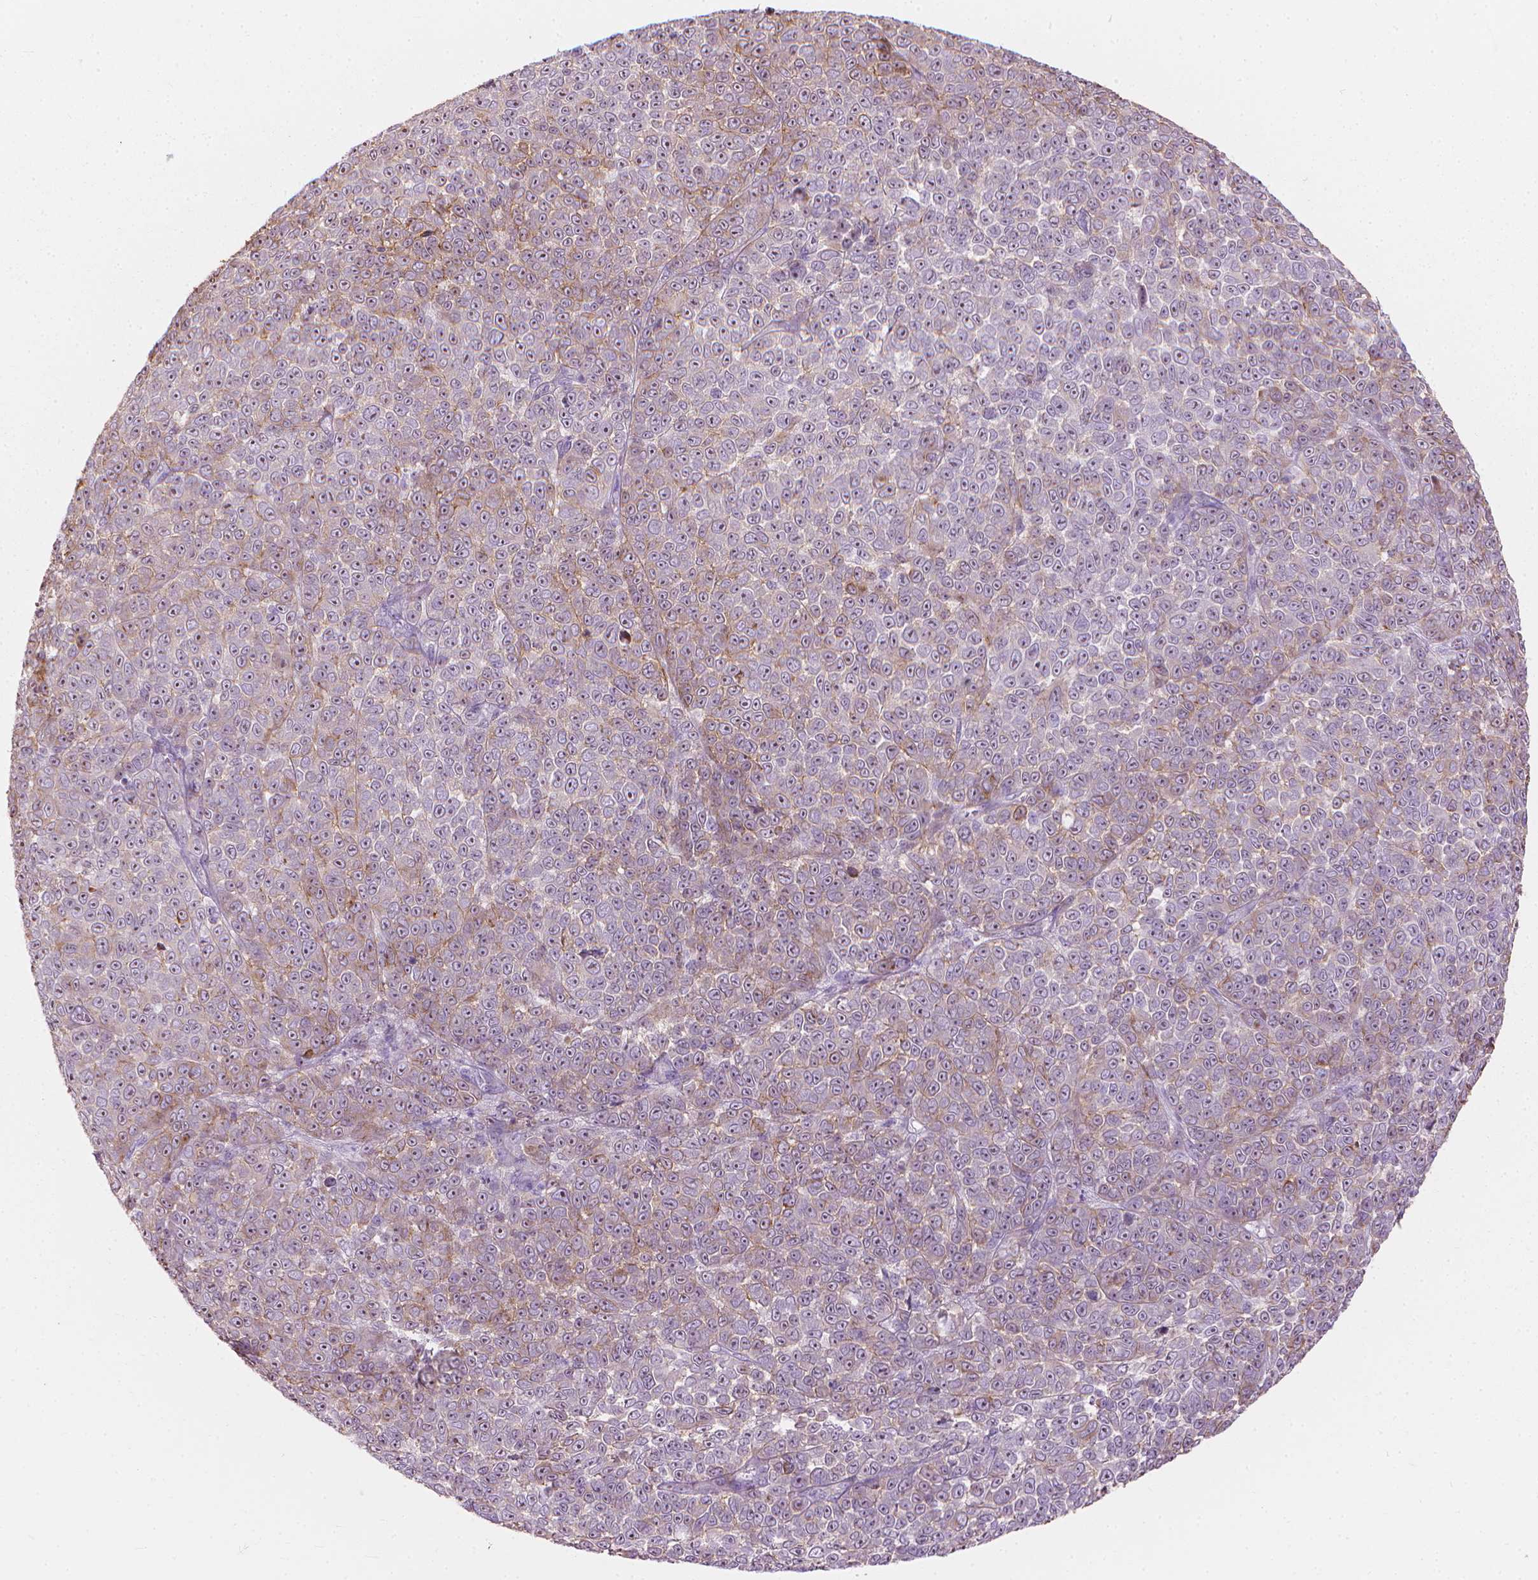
{"staining": {"intensity": "weak", "quantity": "<25%", "location": "cytoplasmic/membranous"}, "tissue": "melanoma", "cell_type": "Tumor cells", "image_type": "cancer", "snomed": [{"axis": "morphology", "description": "Malignant melanoma, NOS"}, {"axis": "topography", "description": "Skin"}], "caption": "Immunohistochemical staining of human malignant melanoma reveals no significant expression in tumor cells.", "gene": "GPRC5A", "patient": {"sex": "female", "age": 95}}